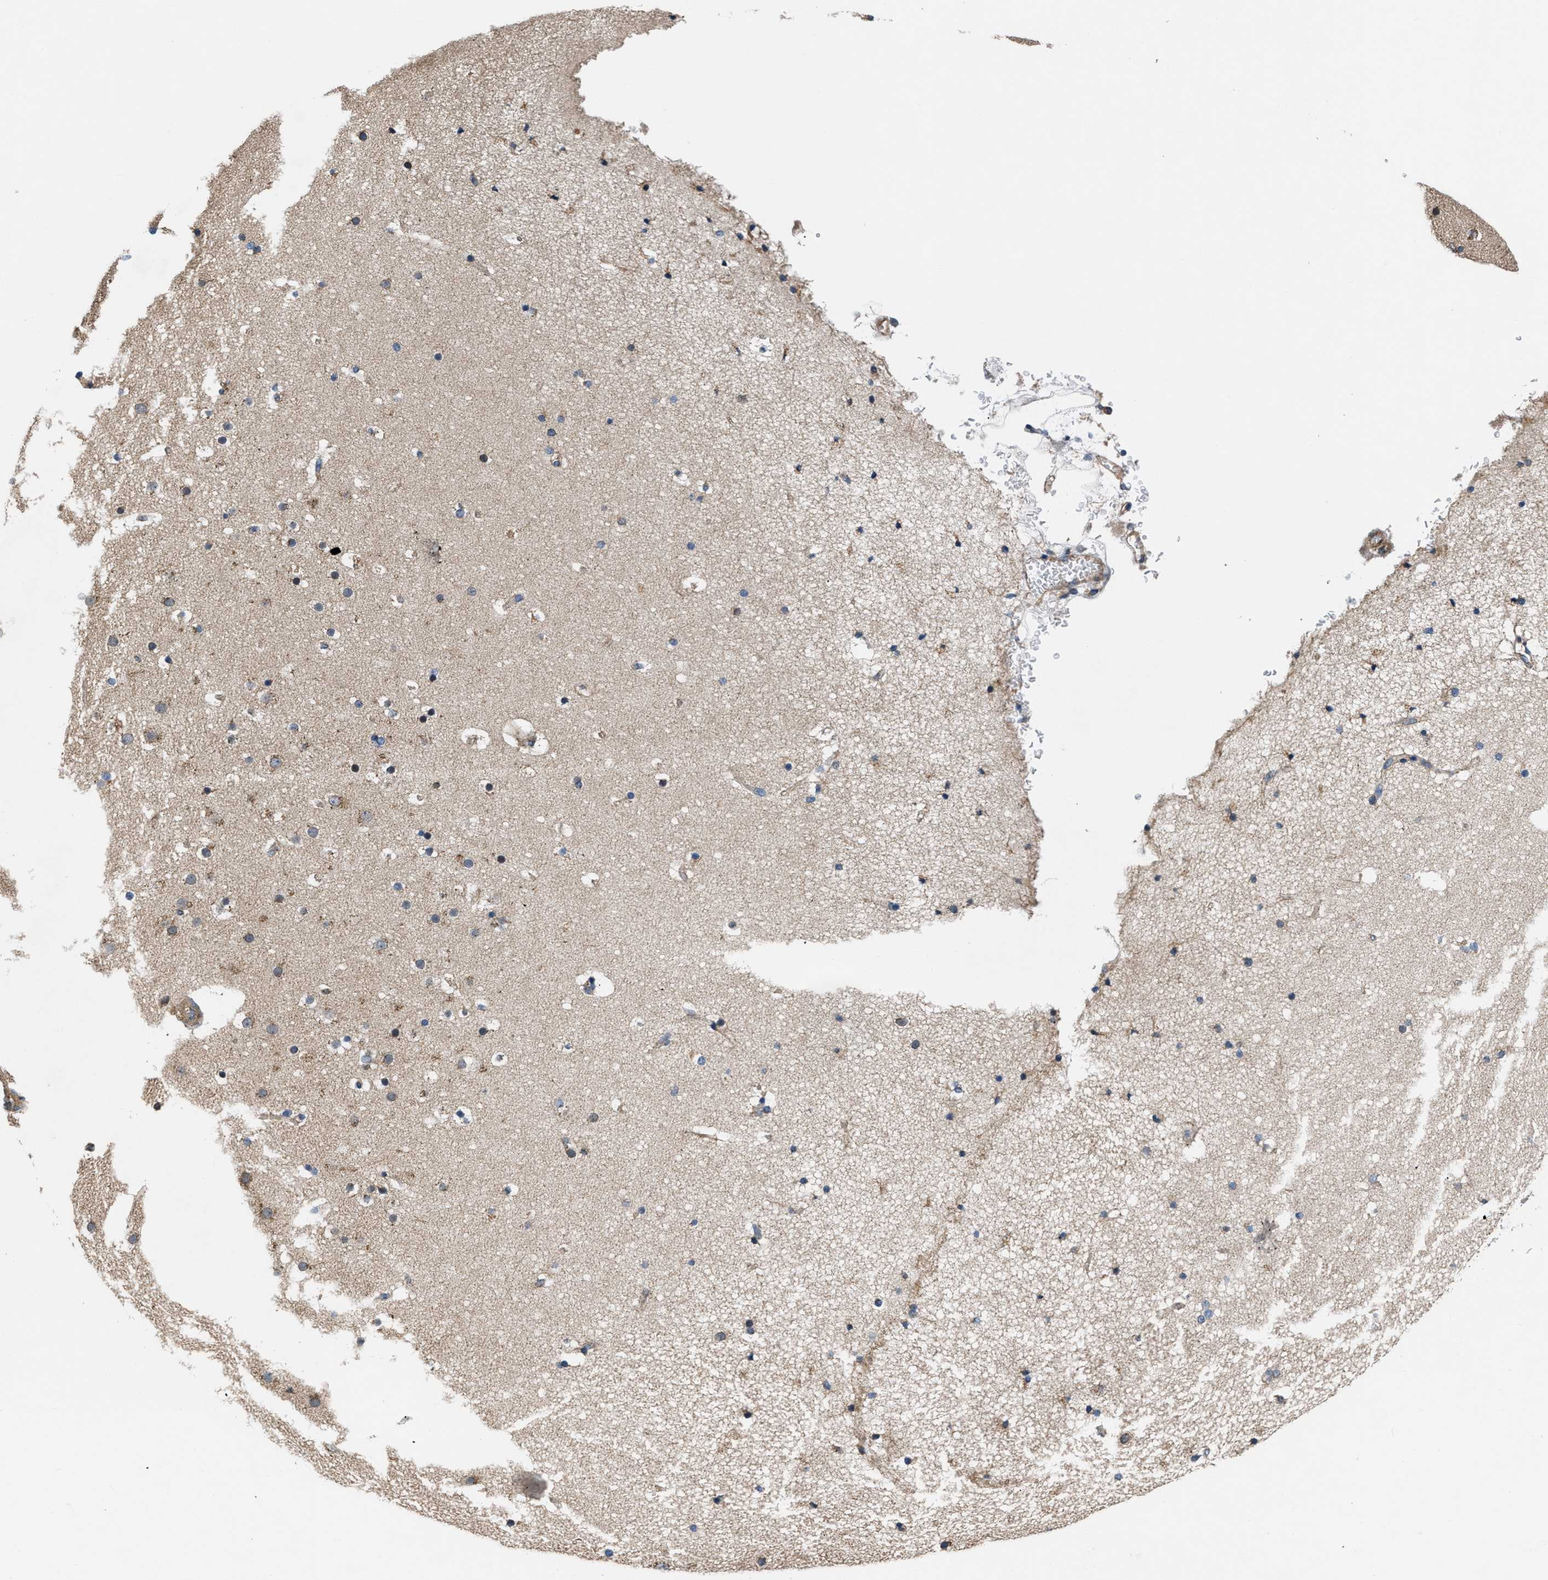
{"staining": {"intensity": "negative", "quantity": "none", "location": "none"}, "tissue": "cerebral cortex", "cell_type": "Endothelial cells", "image_type": "normal", "snomed": [{"axis": "morphology", "description": "Normal tissue, NOS"}, {"axis": "topography", "description": "Cerebral cortex"}], "caption": "The image reveals no significant positivity in endothelial cells of cerebral cortex.", "gene": "CEP128", "patient": {"sex": "male", "age": 57}}